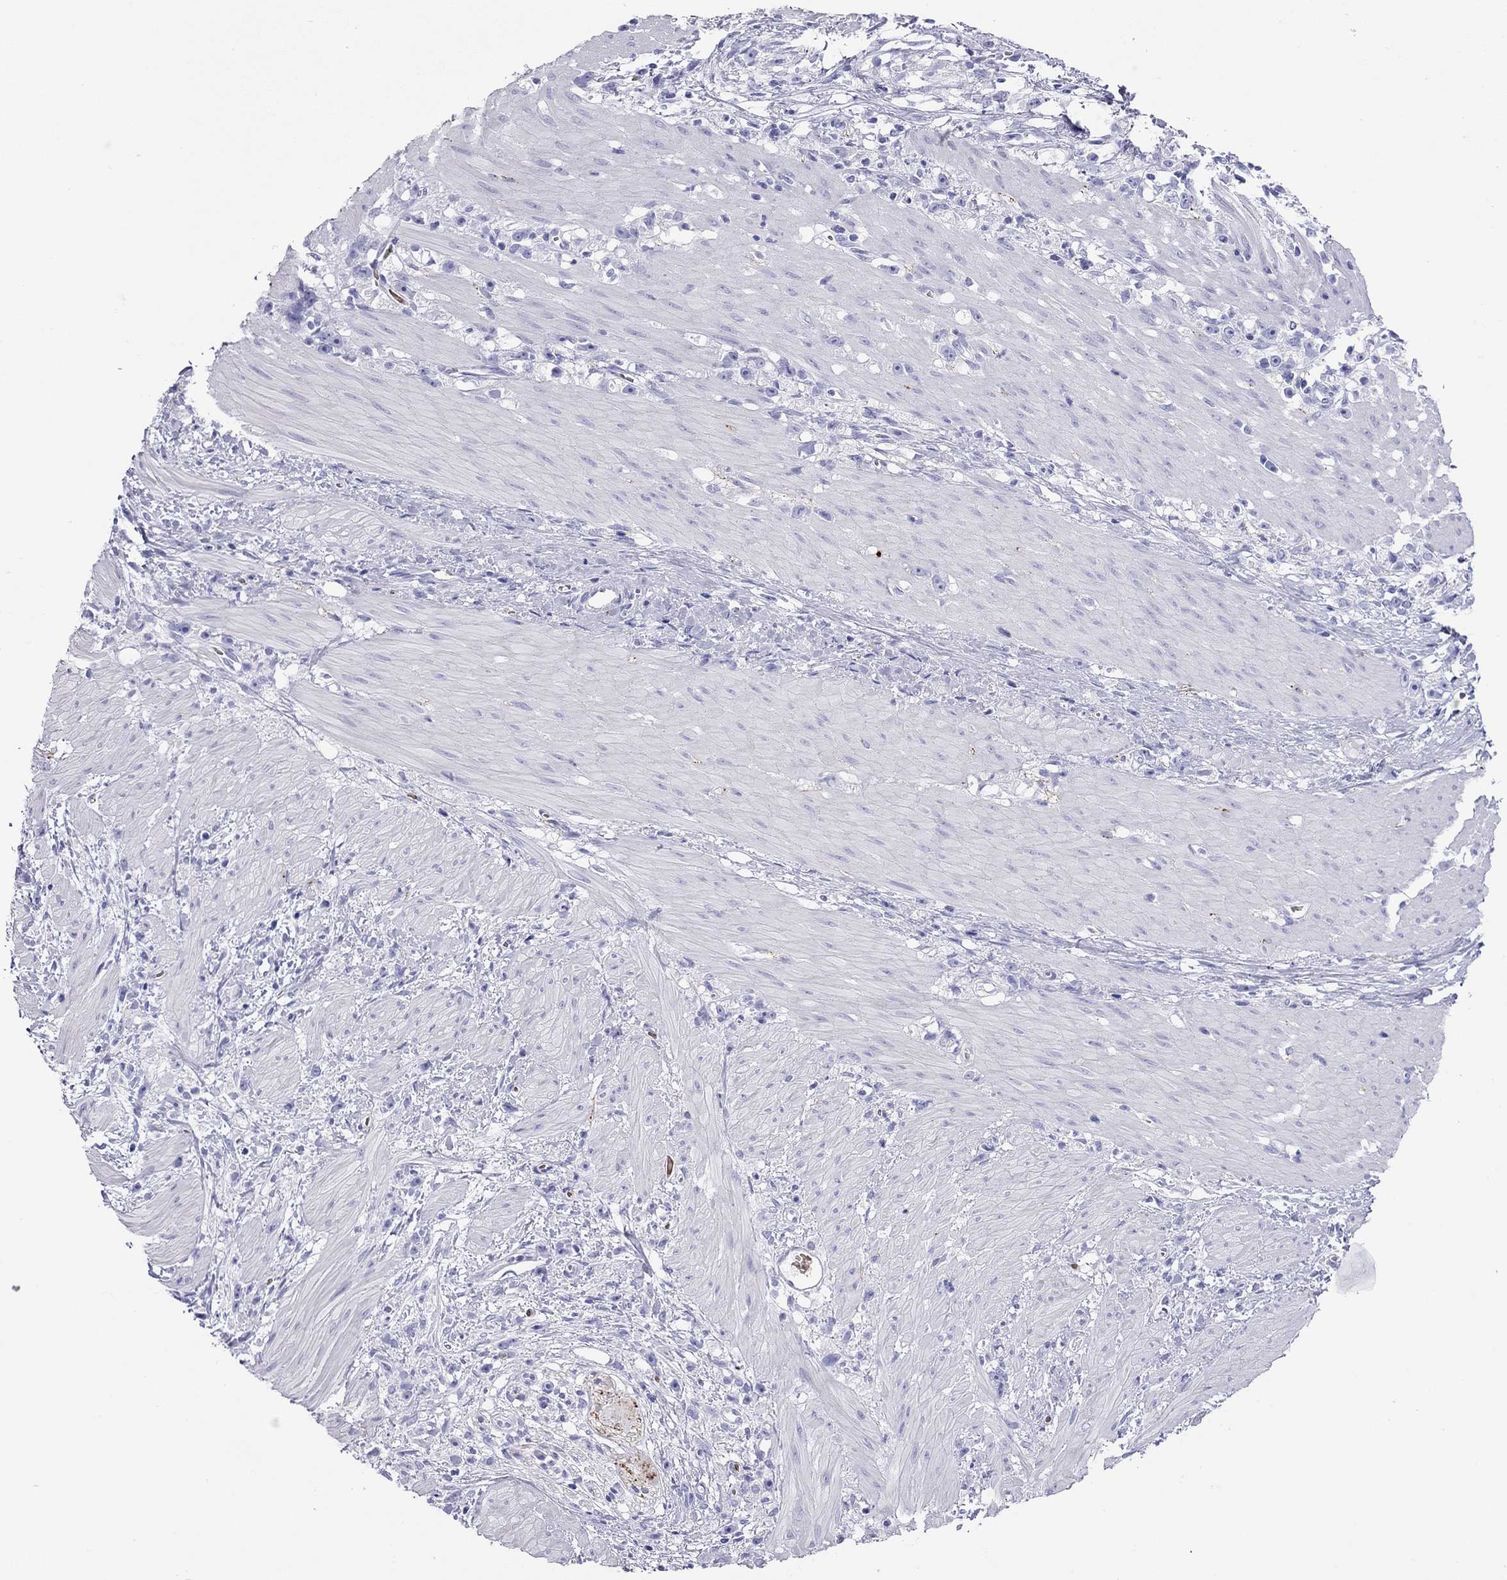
{"staining": {"intensity": "negative", "quantity": "none", "location": "none"}, "tissue": "stomach cancer", "cell_type": "Tumor cells", "image_type": "cancer", "snomed": [{"axis": "morphology", "description": "Adenocarcinoma, NOS"}, {"axis": "topography", "description": "Stomach"}], "caption": "Photomicrograph shows no protein positivity in tumor cells of stomach cancer (adenocarcinoma) tissue.", "gene": "PTPRN", "patient": {"sex": "female", "age": 59}}